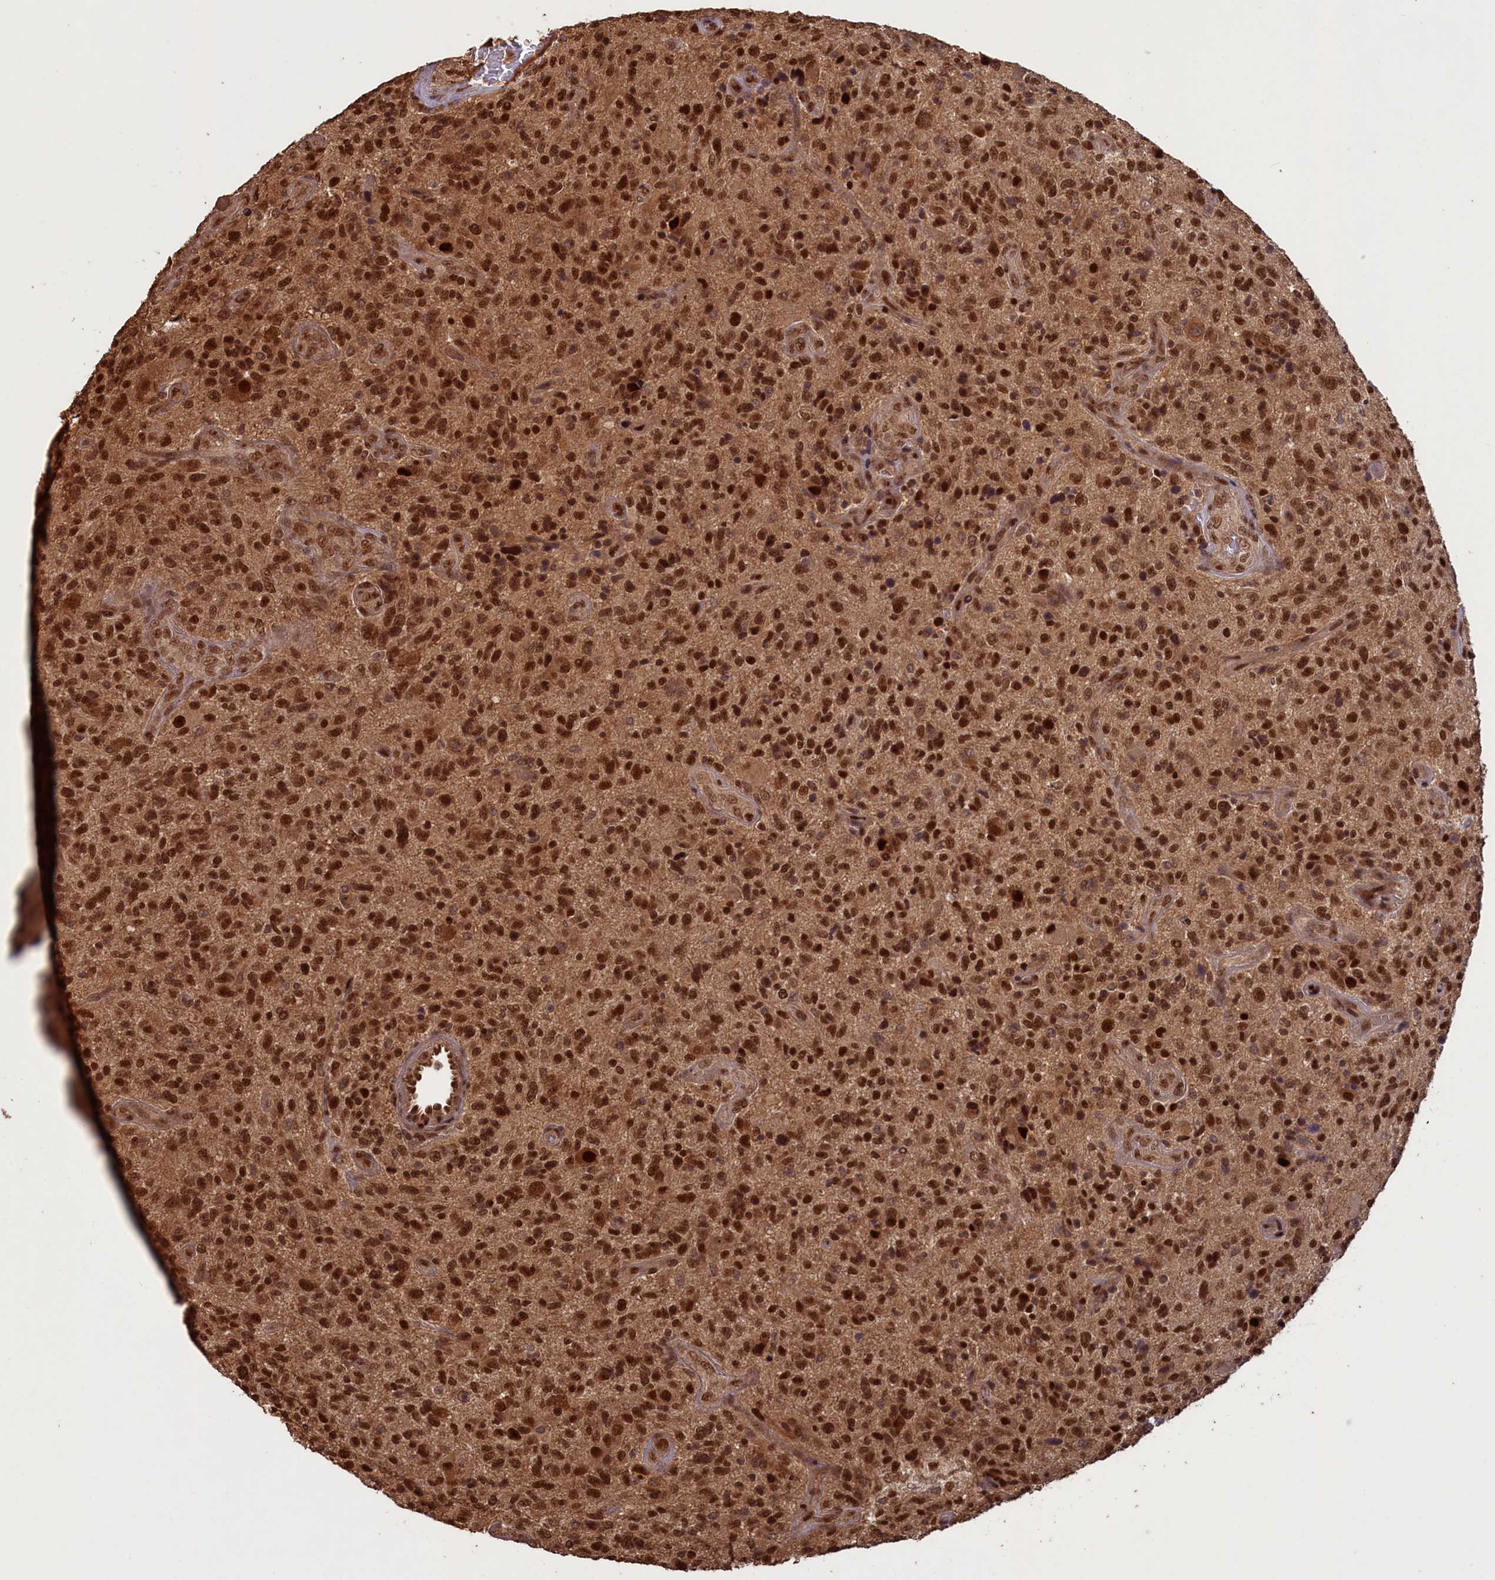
{"staining": {"intensity": "strong", "quantity": ">75%", "location": "nuclear"}, "tissue": "glioma", "cell_type": "Tumor cells", "image_type": "cancer", "snomed": [{"axis": "morphology", "description": "Glioma, malignant, High grade"}, {"axis": "topography", "description": "Brain"}], "caption": "Immunohistochemical staining of human malignant glioma (high-grade) exhibits strong nuclear protein staining in about >75% of tumor cells.", "gene": "NAE1", "patient": {"sex": "male", "age": 47}}